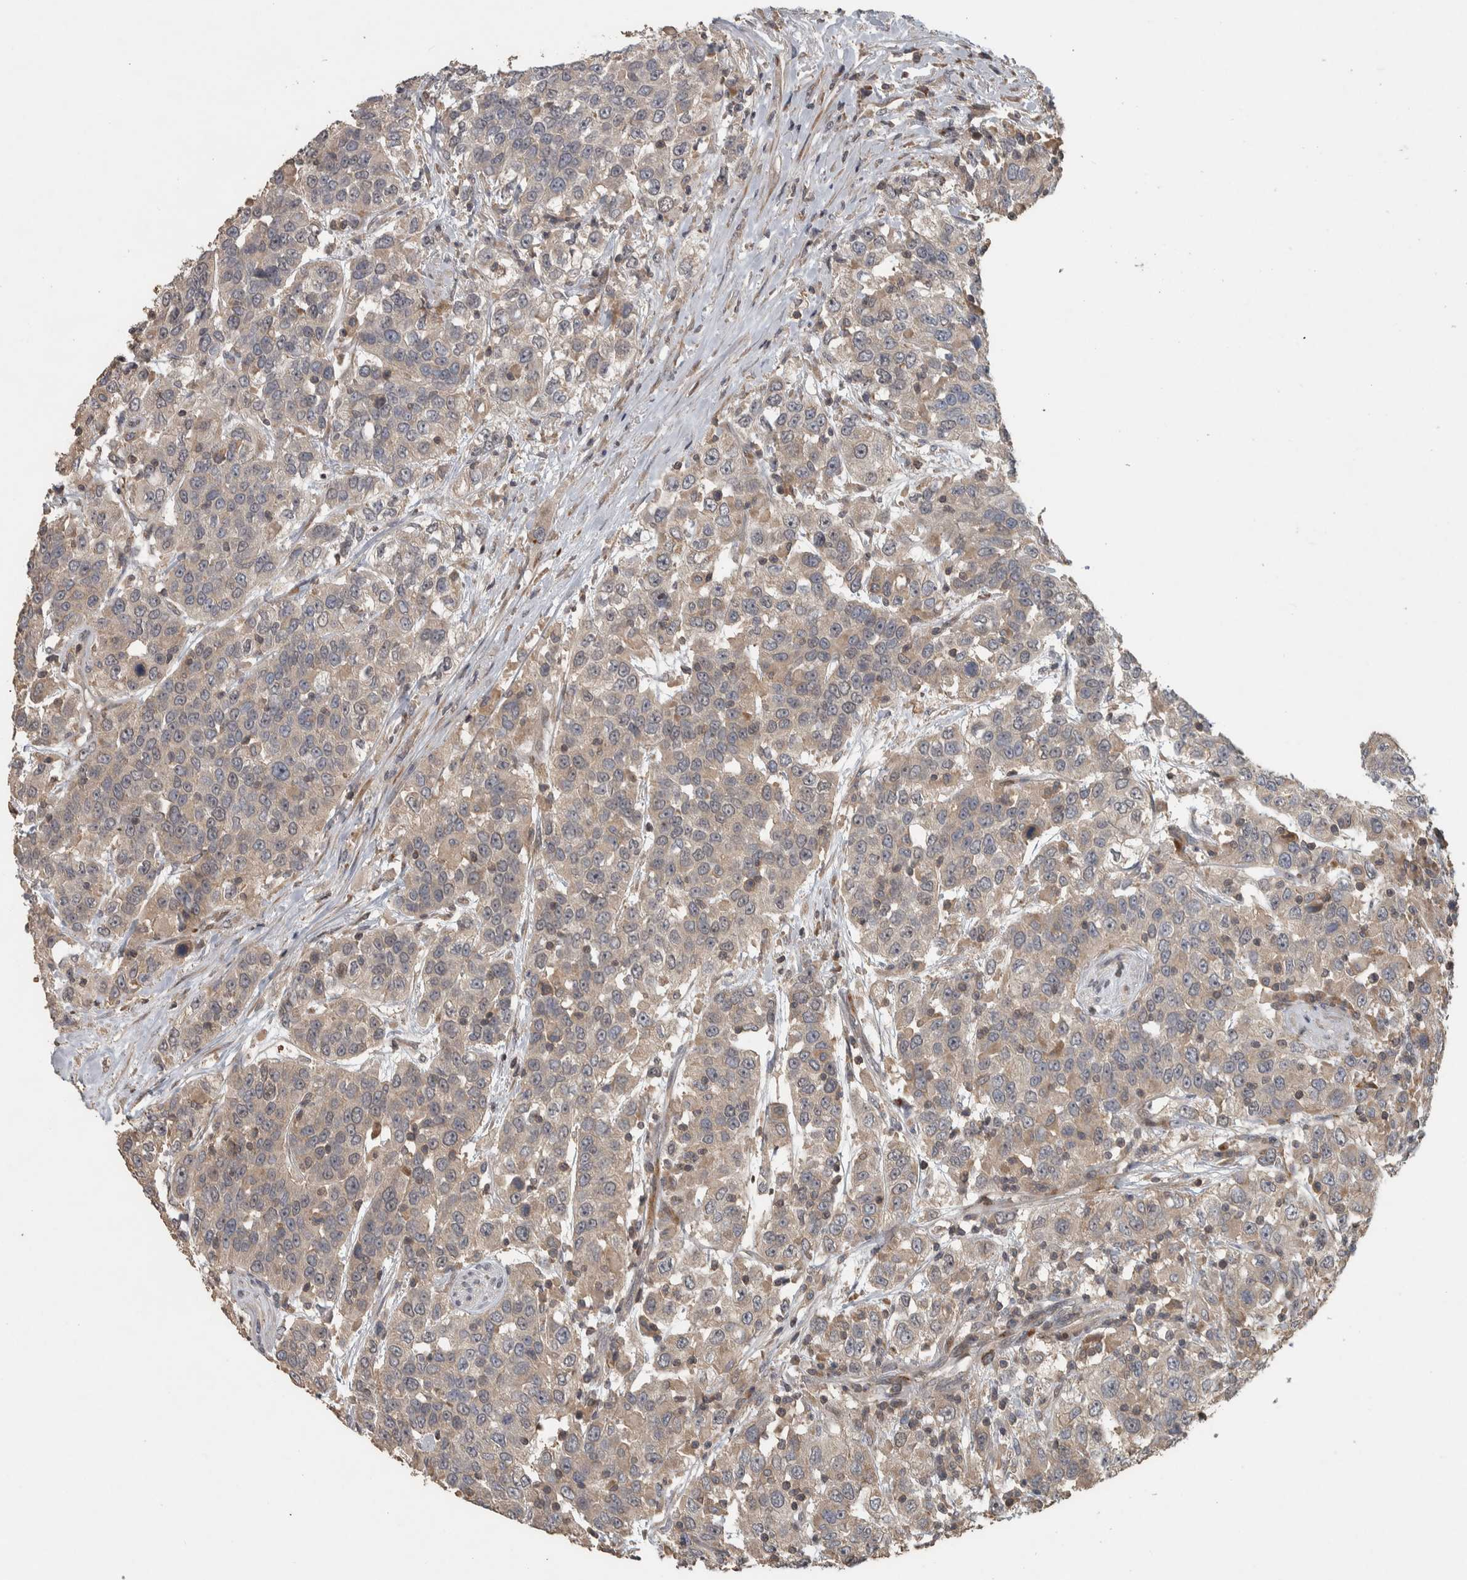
{"staining": {"intensity": "weak", "quantity": "<25%", "location": "cytoplasmic/membranous"}, "tissue": "urothelial cancer", "cell_type": "Tumor cells", "image_type": "cancer", "snomed": [{"axis": "morphology", "description": "Urothelial carcinoma, High grade"}, {"axis": "topography", "description": "Urinary bladder"}], "caption": "Immunohistochemistry histopathology image of human urothelial cancer stained for a protein (brown), which exhibits no staining in tumor cells.", "gene": "ERAL1", "patient": {"sex": "female", "age": 80}}